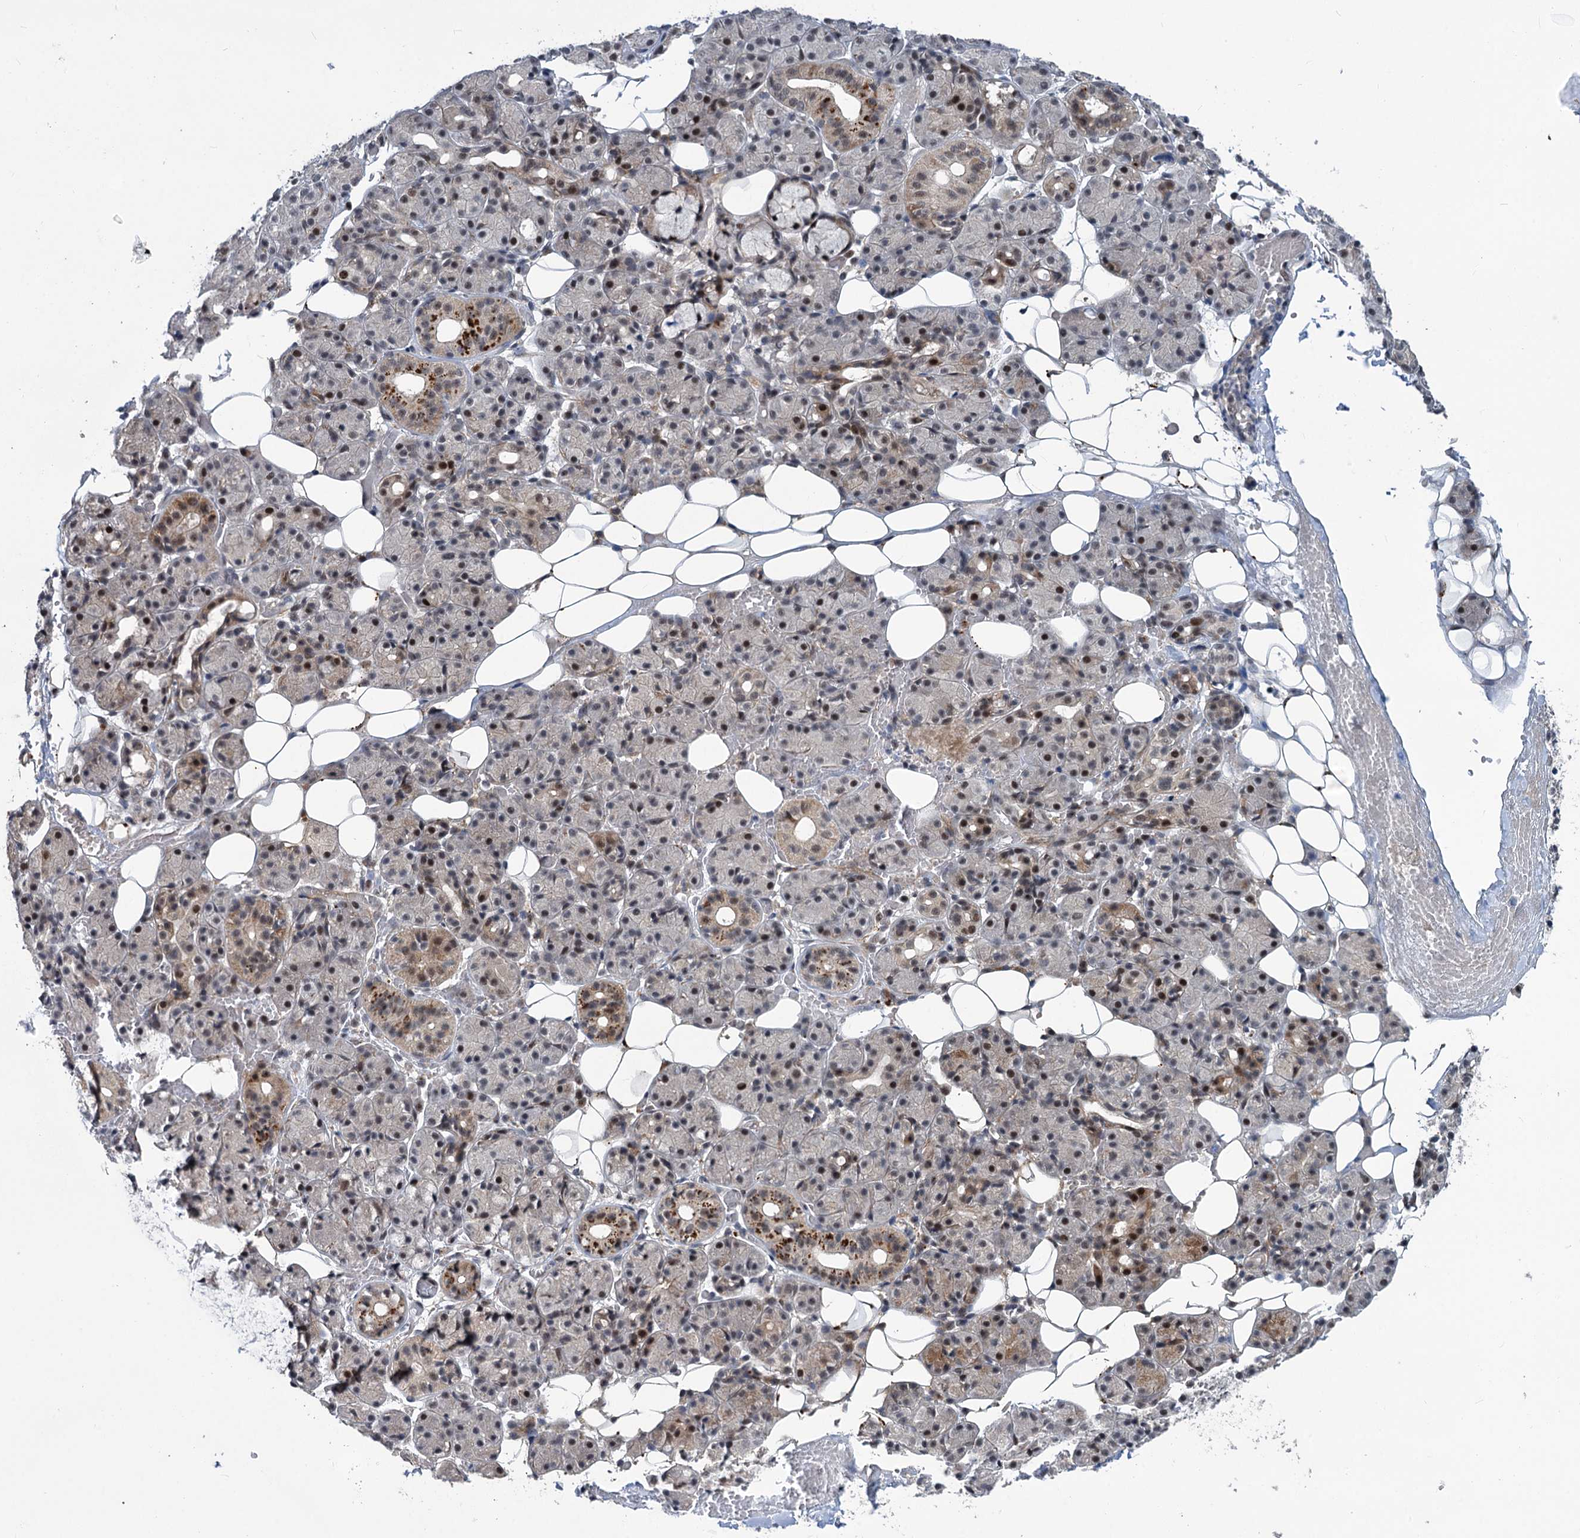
{"staining": {"intensity": "moderate", "quantity": "25%-75%", "location": "nuclear"}, "tissue": "salivary gland", "cell_type": "Glandular cells", "image_type": "normal", "snomed": [{"axis": "morphology", "description": "Normal tissue, NOS"}, {"axis": "topography", "description": "Salivary gland"}], "caption": "Brown immunohistochemical staining in benign salivary gland displays moderate nuclear positivity in approximately 25%-75% of glandular cells. (Brightfield microscopy of DAB IHC at high magnification).", "gene": "PHF8", "patient": {"sex": "male", "age": 63}}